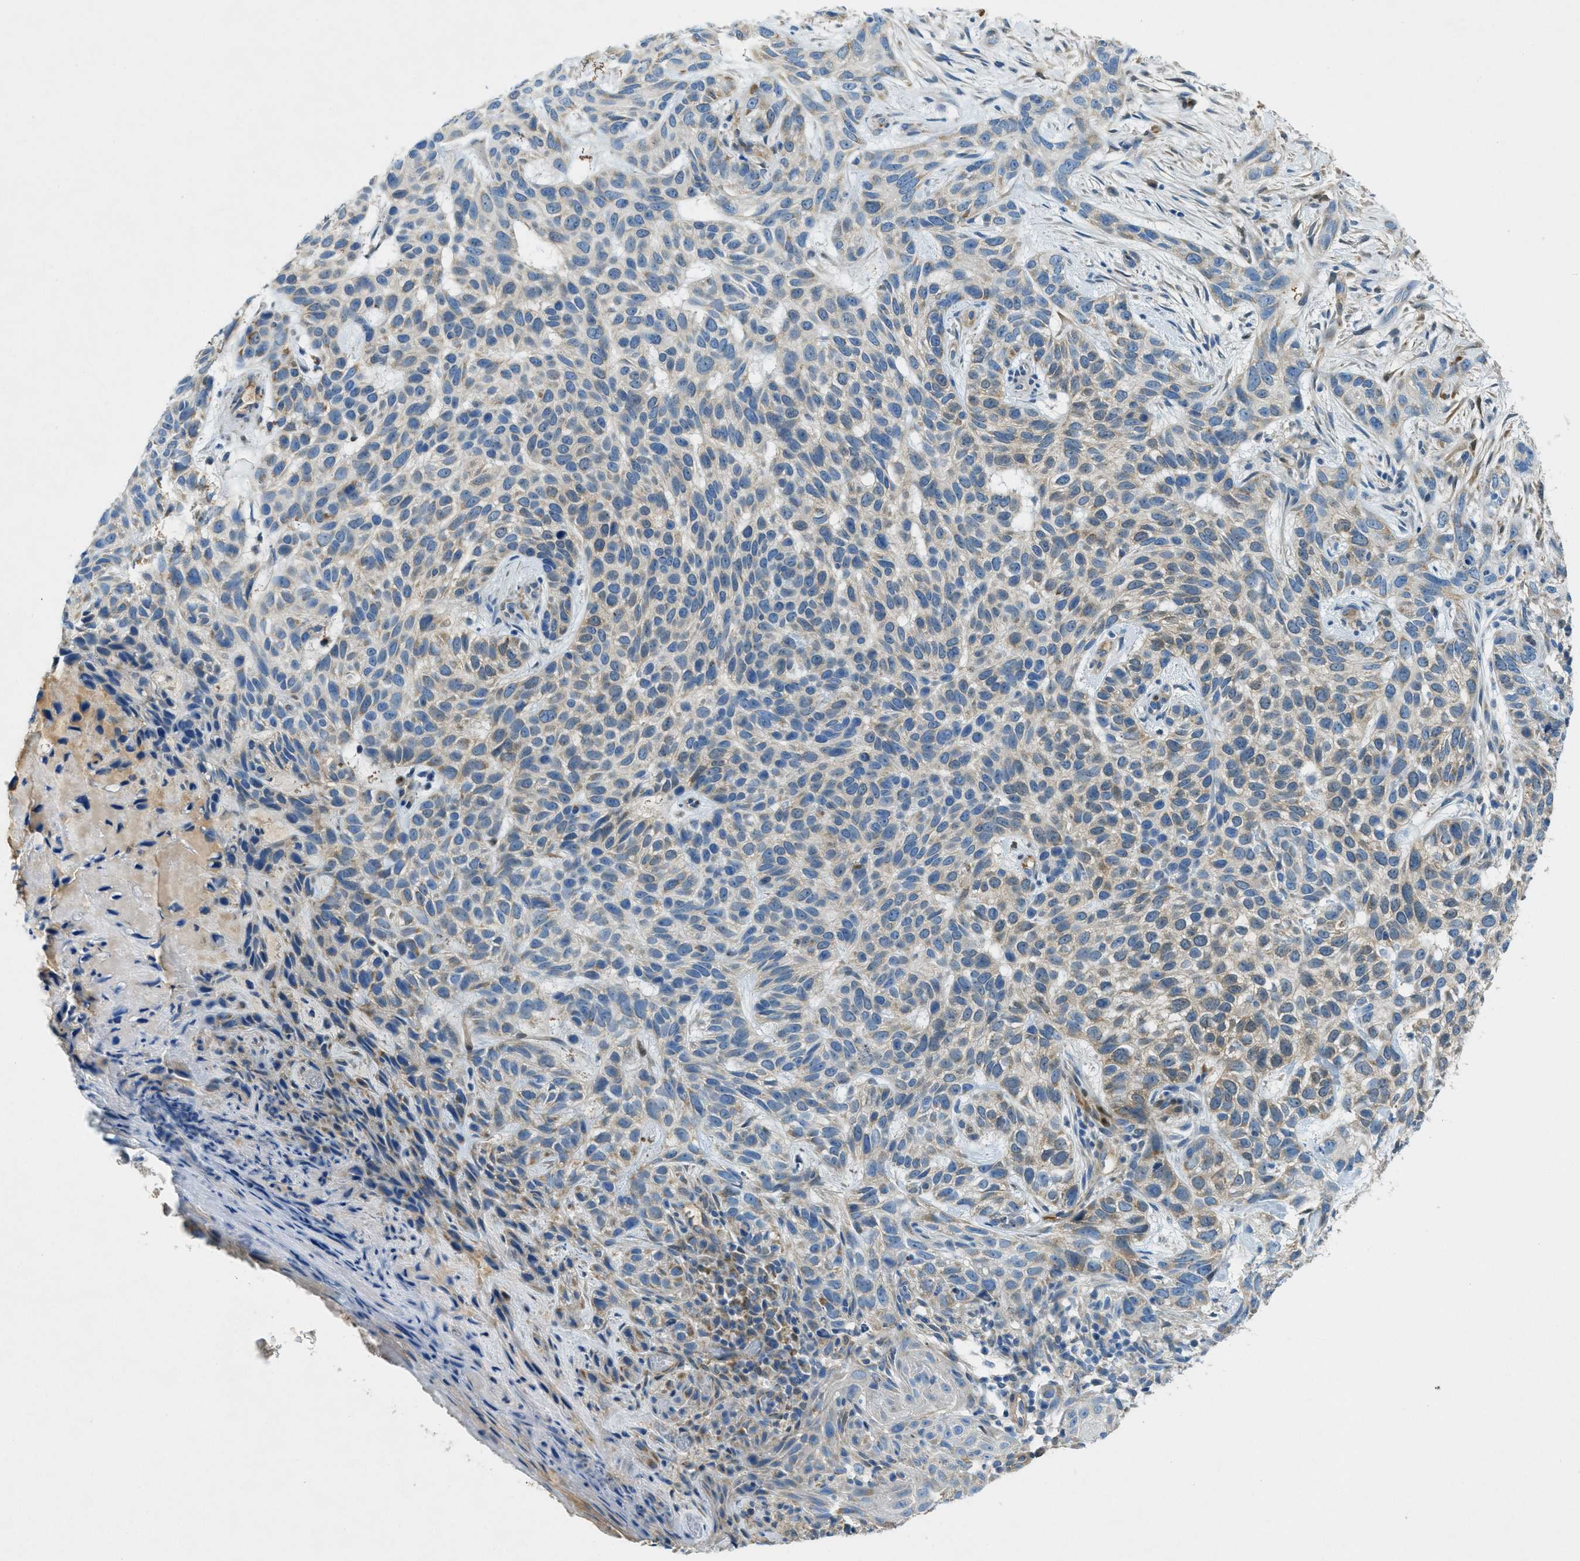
{"staining": {"intensity": "weak", "quantity": "<25%", "location": "cytoplasmic/membranous"}, "tissue": "skin cancer", "cell_type": "Tumor cells", "image_type": "cancer", "snomed": [{"axis": "morphology", "description": "Normal tissue, NOS"}, {"axis": "morphology", "description": "Basal cell carcinoma"}, {"axis": "topography", "description": "Skin"}], "caption": "Immunohistochemistry of skin cancer (basal cell carcinoma) exhibits no positivity in tumor cells. (DAB immunohistochemistry with hematoxylin counter stain).", "gene": "CYGB", "patient": {"sex": "male", "age": 79}}